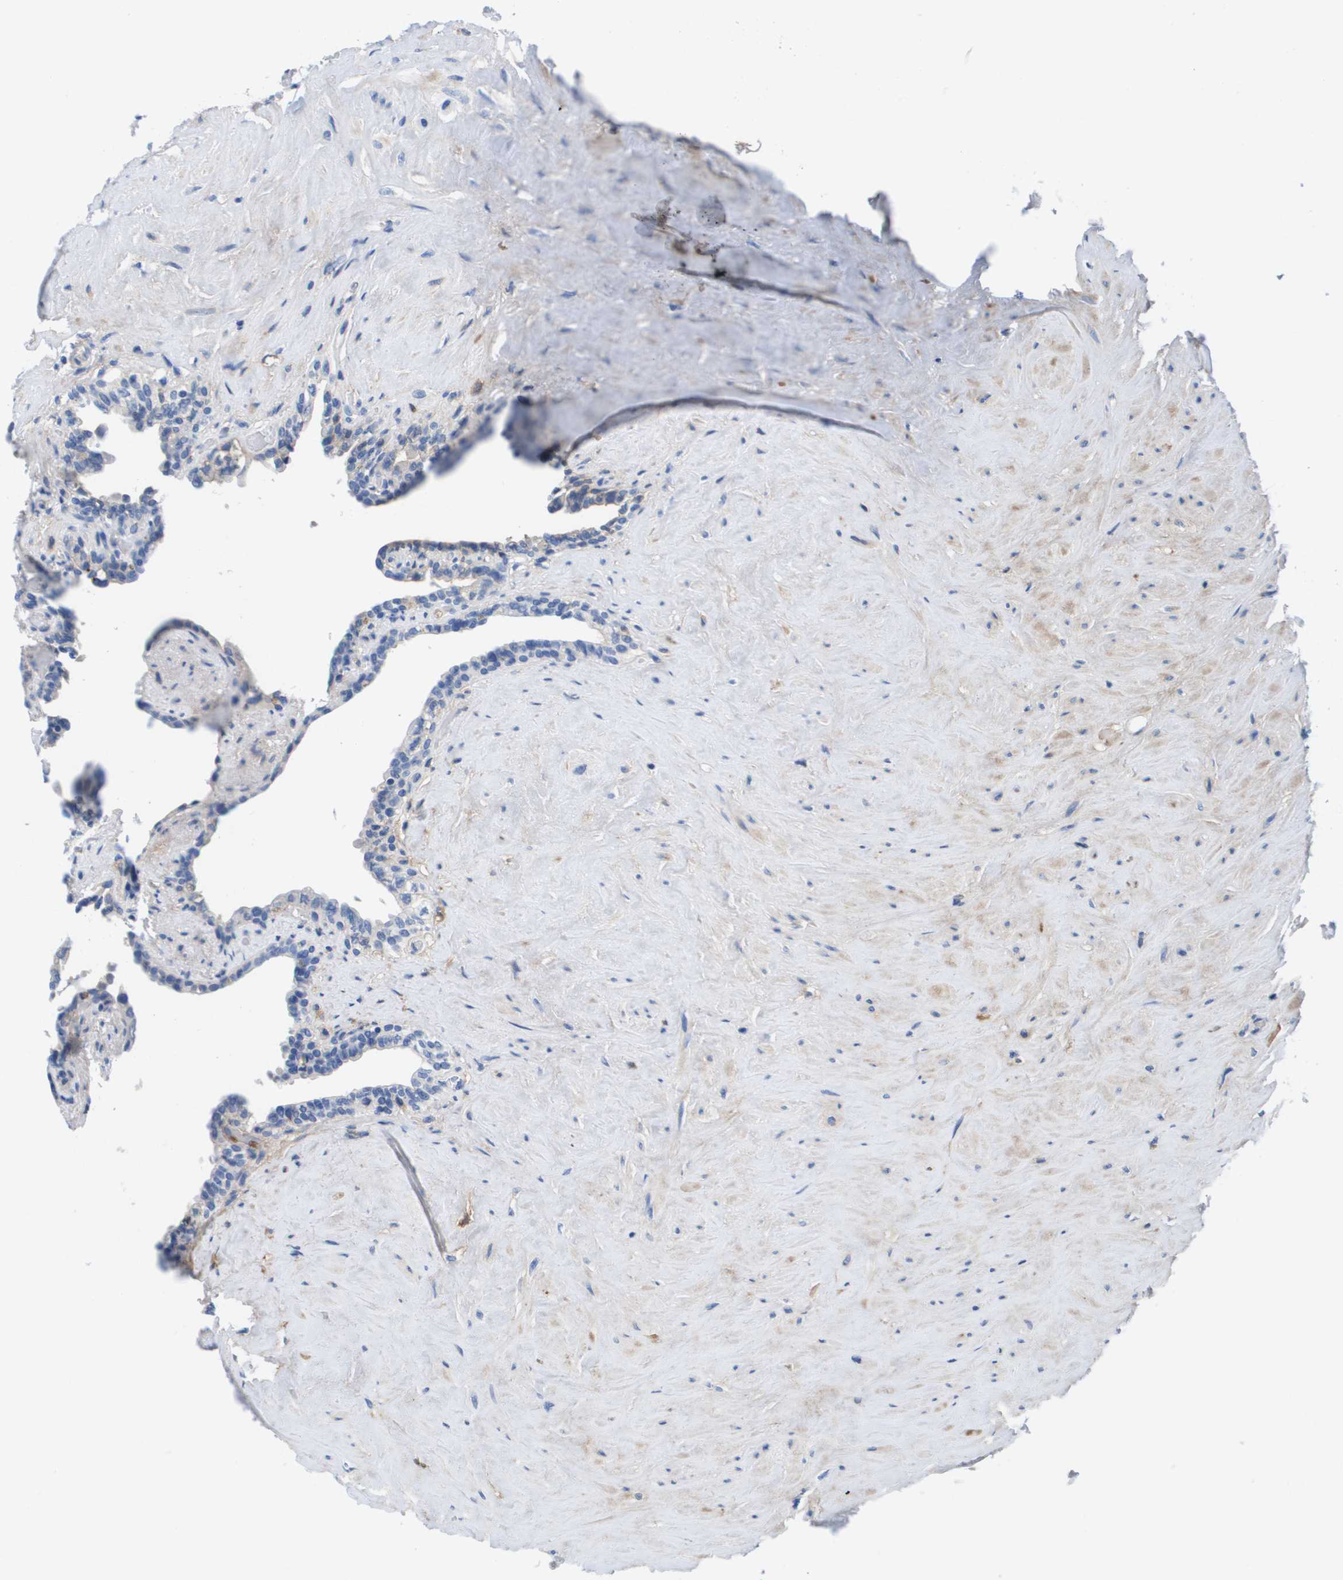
{"staining": {"intensity": "negative", "quantity": "none", "location": "none"}, "tissue": "seminal vesicle", "cell_type": "Glandular cells", "image_type": "normal", "snomed": [{"axis": "morphology", "description": "Normal tissue, NOS"}, {"axis": "morphology", "description": "Adenocarcinoma, High grade"}, {"axis": "topography", "description": "Prostate"}, {"axis": "topography", "description": "Seminal veicle"}], "caption": "The IHC micrograph has no significant staining in glandular cells of seminal vesicle. The staining is performed using DAB brown chromogen with nuclei counter-stained in using hematoxylin.", "gene": "APOA1", "patient": {"sex": "male", "age": 55}}